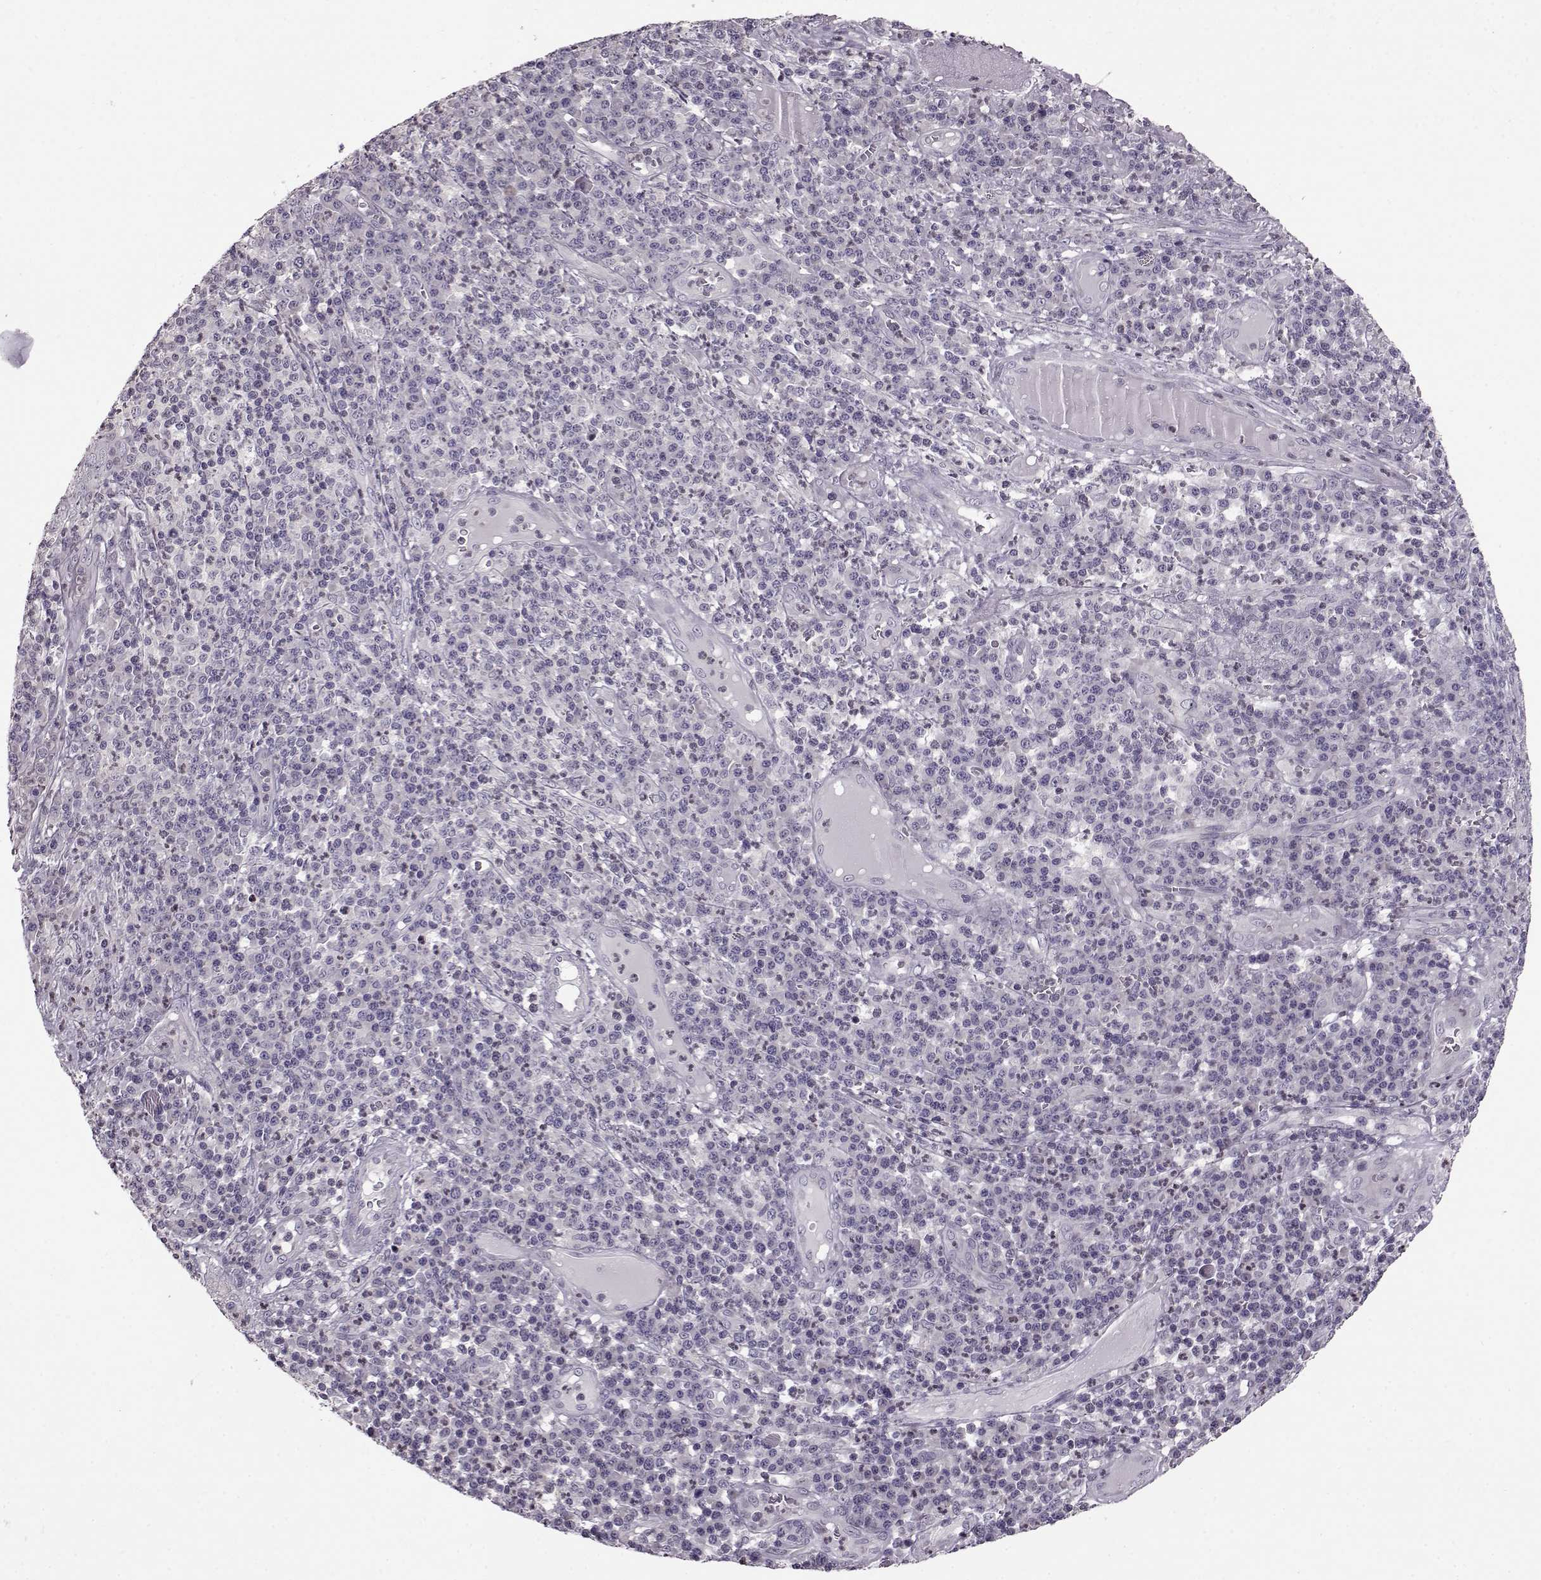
{"staining": {"intensity": "negative", "quantity": "none", "location": "none"}, "tissue": "skin cancer", "cell_type": "Tumor cells", "image_type": "cancer", "snomed": [{"axis": "morphology", "description": "Squamous cell carcinoma, NOS"}, {"axis": "topography", "description": "Skin"}, {"axis": "topography", "description": "Anal"}], "caption": "This image is of skin cancer stained with immunohistochemistry (IHC) to label a protein in brown with the nuclei are counter-stained blue. There is no expression in tumor cells. (Stains: DAB immunohistochemistry (IHC) with hematoxylin counter stain, Microscopy: brightfield microscopy at high magnification).", "gene": "RP1L1", "patient": {"sex": "female", "age": 51}}